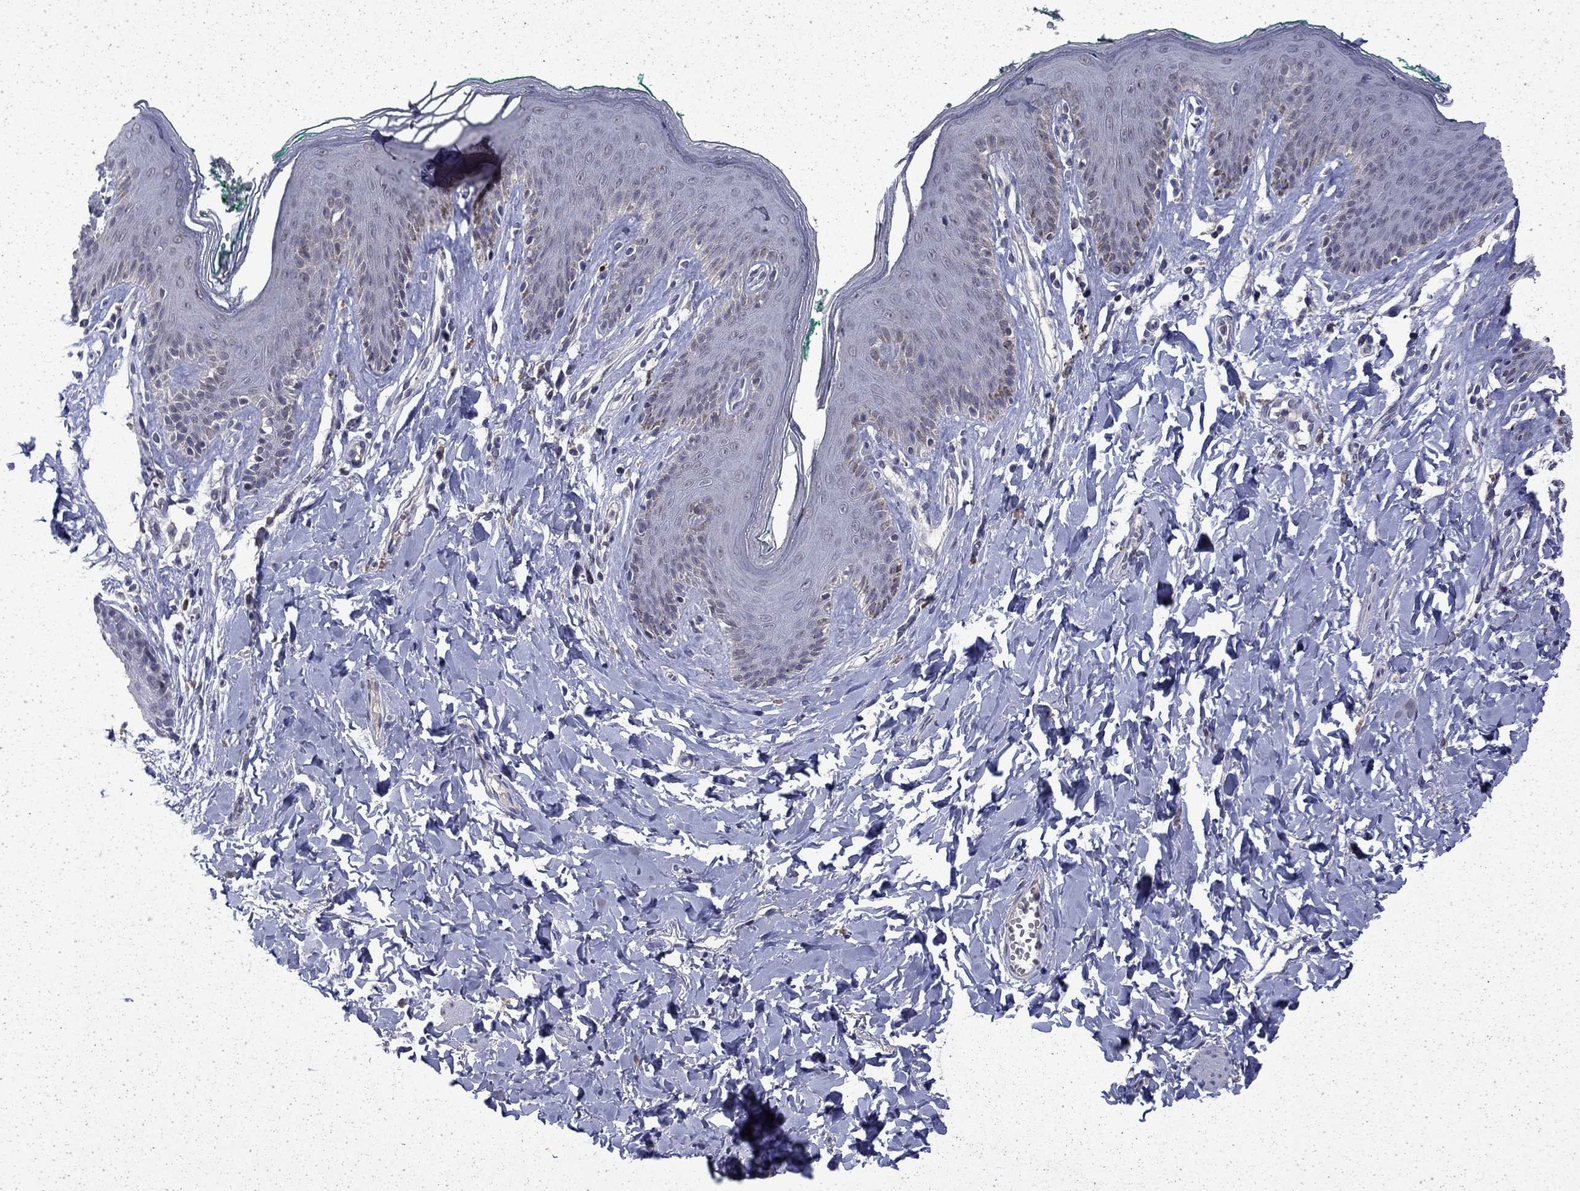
{"staining": {"intensity": "negative", "quantity": "none", "location": "none"}, "tissue": "skin", "cell_type": "Epidermal cells", "image_type": "normal", "snomed": [{"axis": "morphology", "description": "Normal tissue, NOS"}, {"axis": "topography", "description": "Vulva"}], "caption": "Epidermal cells show no significant protein positivity in normal skin. The staining was performed using DAB (3,3'-diaminobenzidine) to visualize the protein expression in brown, while the nuclei were stained in blue with hematoxylin (Magnification: 20x).", "gene": "CHAT", "patient": {"sex": "female", "age": 66}}